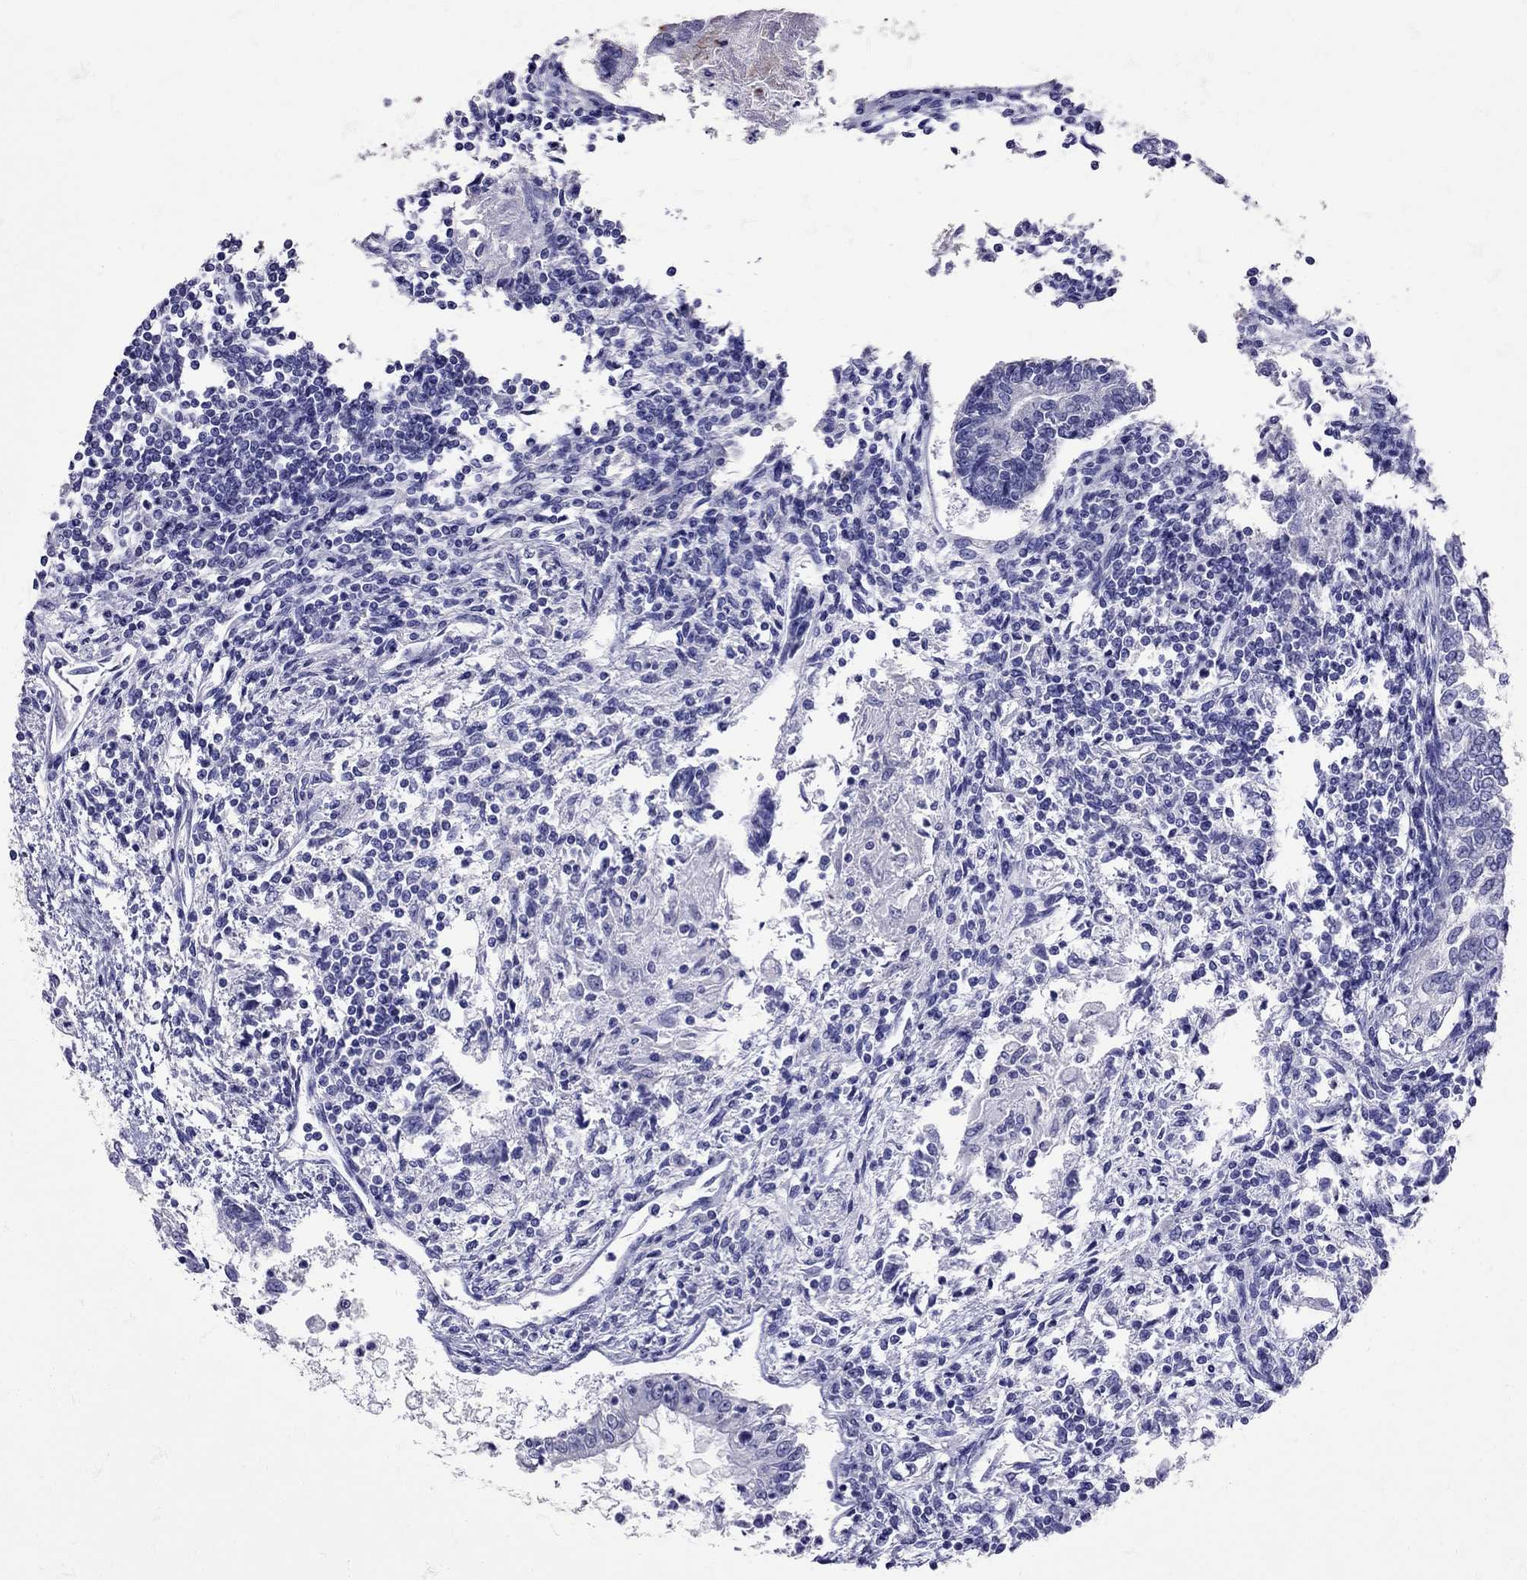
{"staining": {"intensity": "negative", "quantity": "none", "location": "none"}, "tissue": "testis cancer", "cell_type": "Tumor cells", "image_type": "cancer", "snomed": [{"axis": "morphology", "description": "Carcinoma, Embryonal, NOS"}, {"axis": "topography", "description": "Testis"}], "caption": "A photomicrograph of testis embryonal carcinoma stained for a protein demonstrates no brown staining in tumor cells.", "gene": "TBR1", "patient": {"sex": "male", "age": 37}}